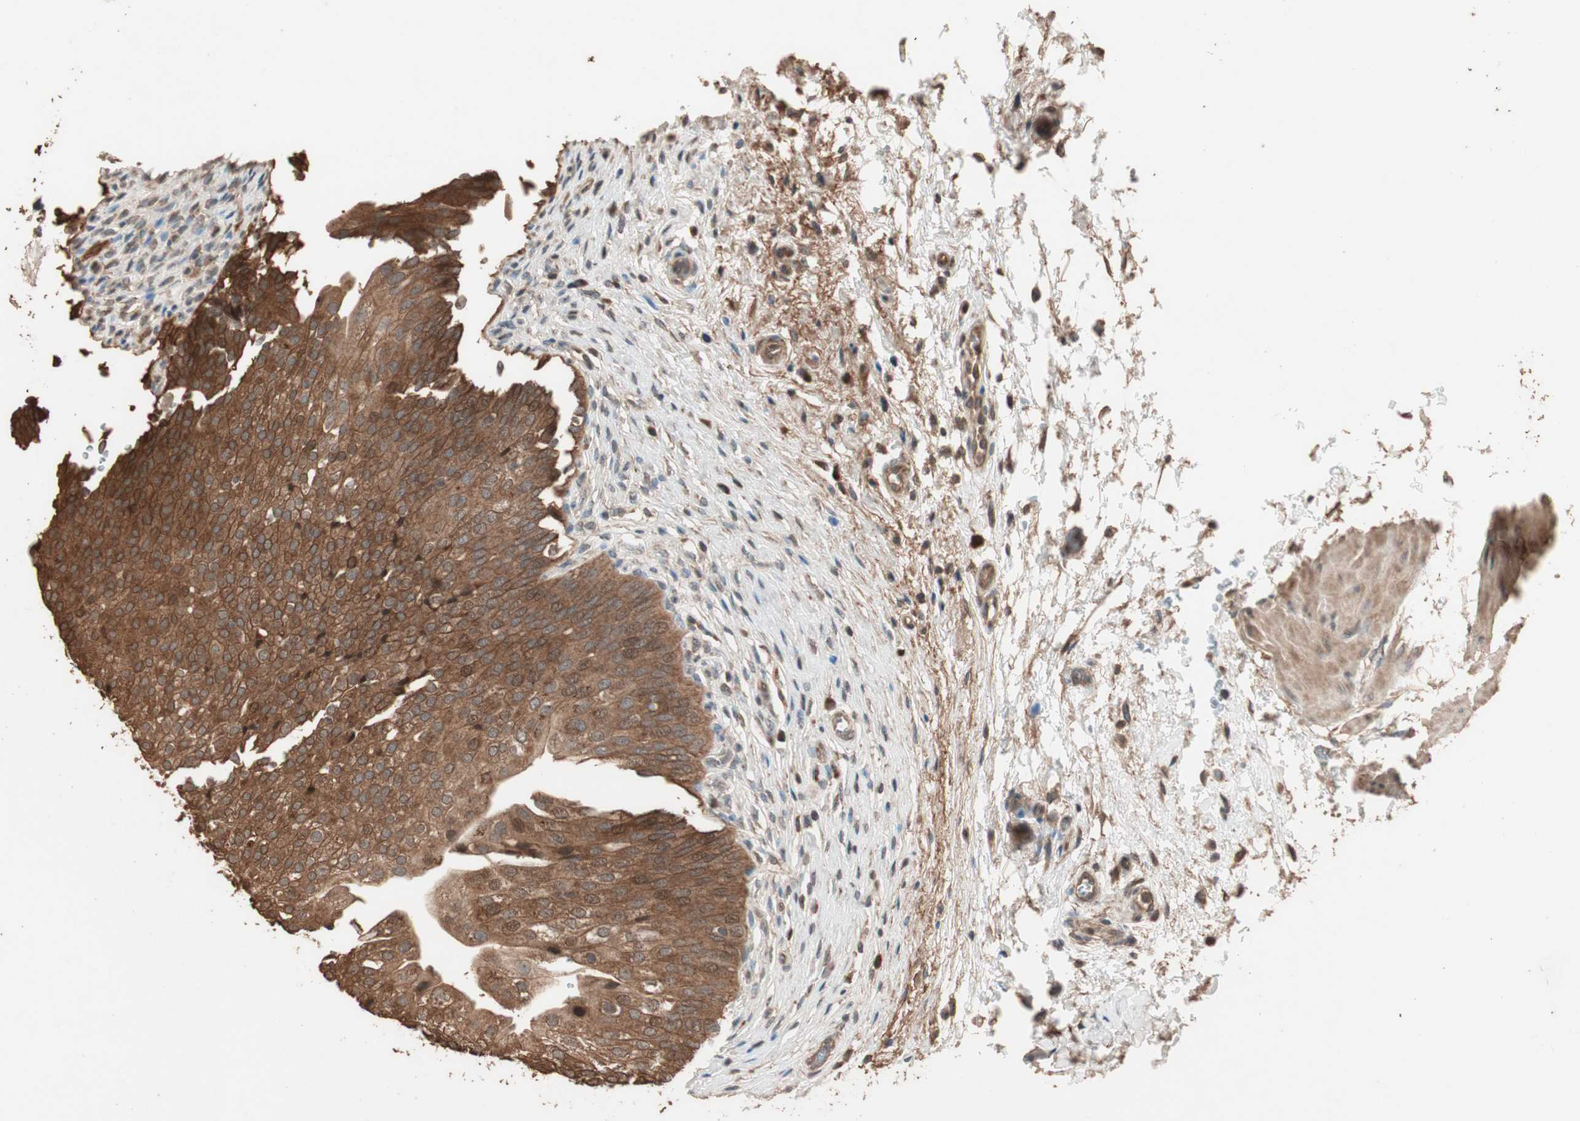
{"staining": {"intensity": "strong", "quantity": ">75%", "location": "cytoplasmic/membranous,nuclear"}, "tissue": "urinary bladder", "cell_type": "Urothelial cells", "image_type": "normal", "snomed": [{"axis": "morphology", "description": "Normal tissue, NOS"}, {"axis": "morphology", "description": "Urothelial carcinoma, High grade"}, {"axis": "topography", "description": "Urinary bladder"}], "caption": "Urinary bladder stained for a protein displays strong cytoplasmic/membranous,nuclear positivity in urothelial cells.", "gene": "USP20", "patient": {"sex": "male", "age": 46}}